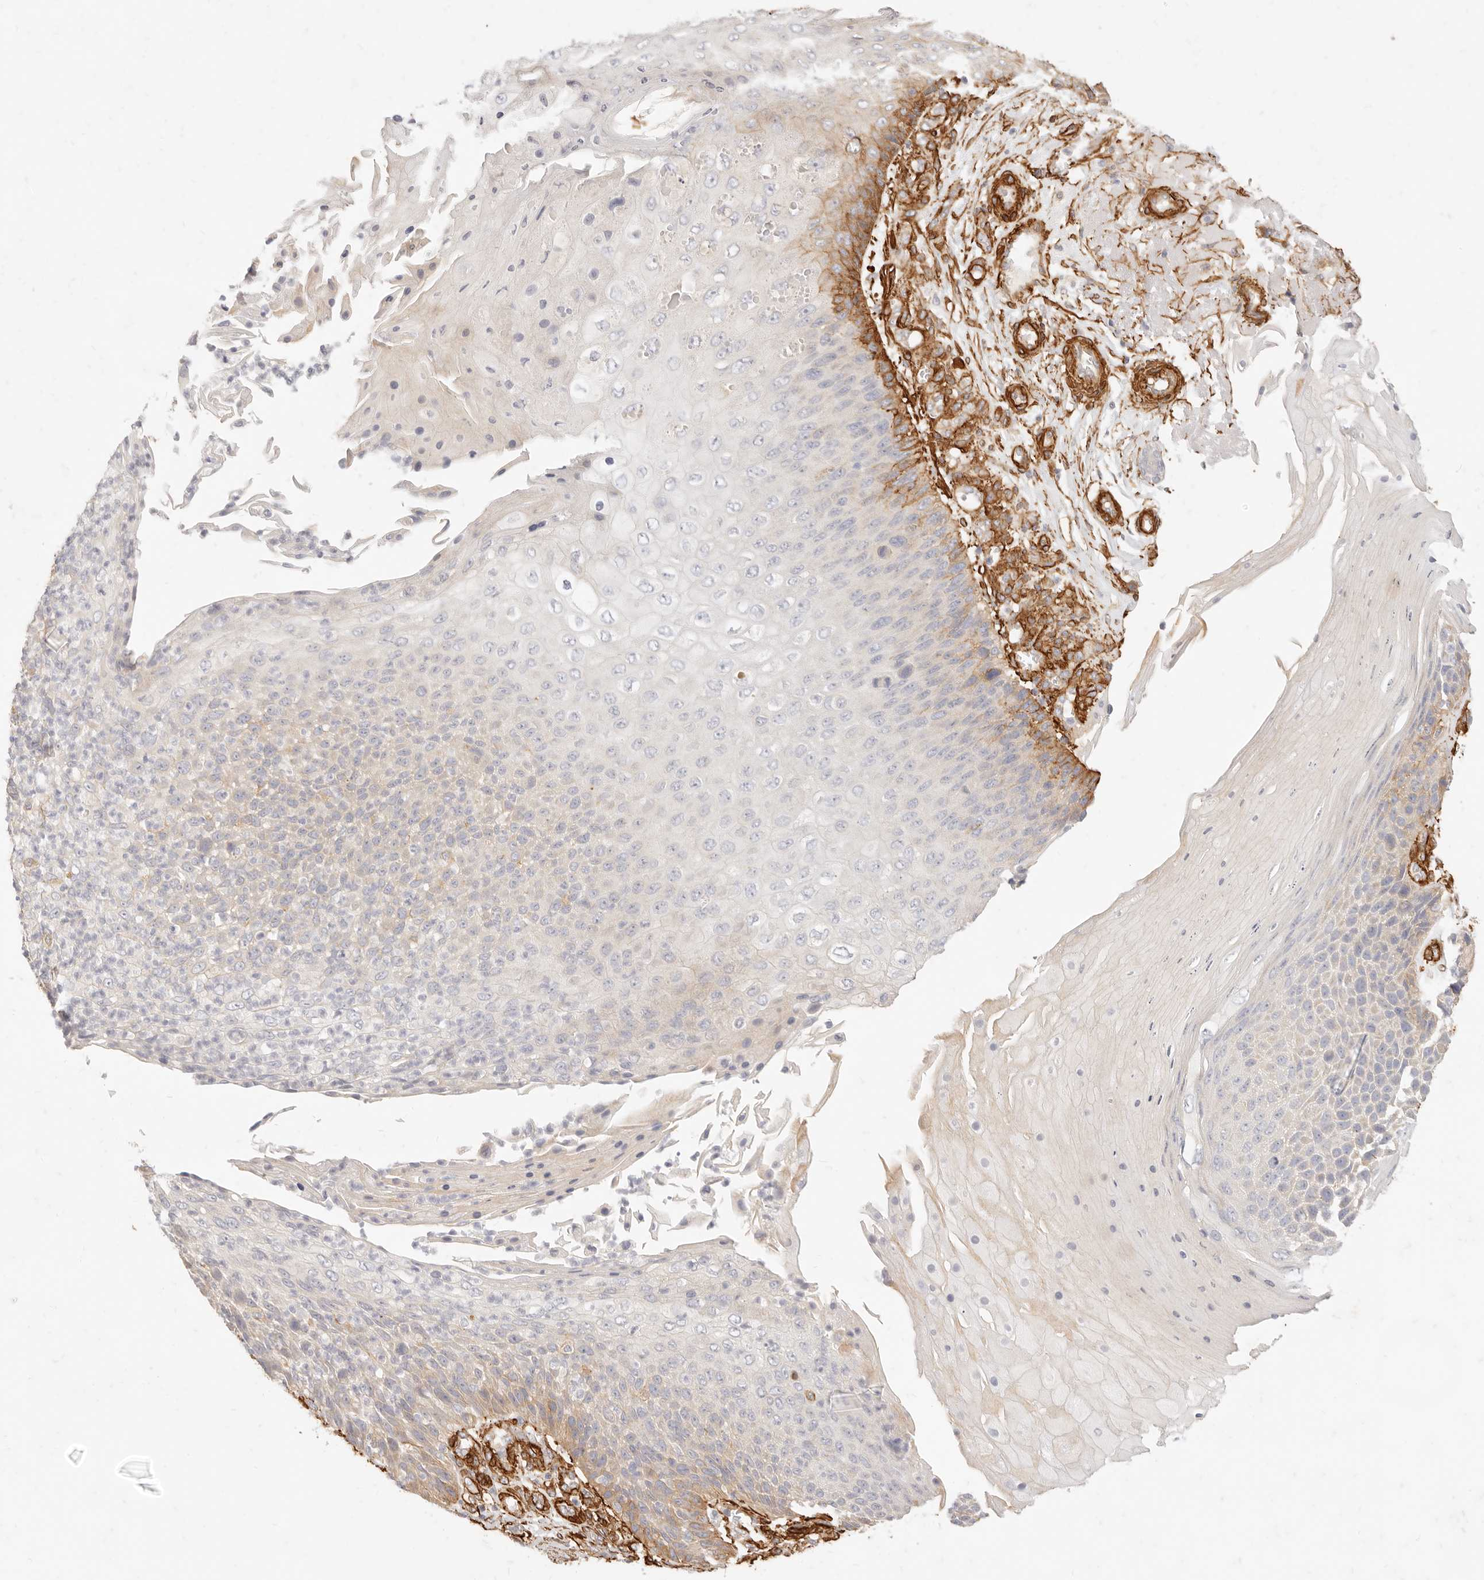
{"staining": {"intensity": "moderate", "quantity": "<25%", "location": "cytoplasmic/membranous"}, "tissue": "skin cancer", "cell_type": "Tumor cells", "image_type": "cancer", "snomed": [{"axis": "morphology", "description": "Squamous cell carcinoma, NOS"}, {"axis": "topography", "description": "Skin"}], "caption": "Moderate cytoplasmic/membranous expression is seen in about <25% of tumor cells in skin cancer.", "gene": "TMTC2", "patient": {"sex": "female", "age": 88}}